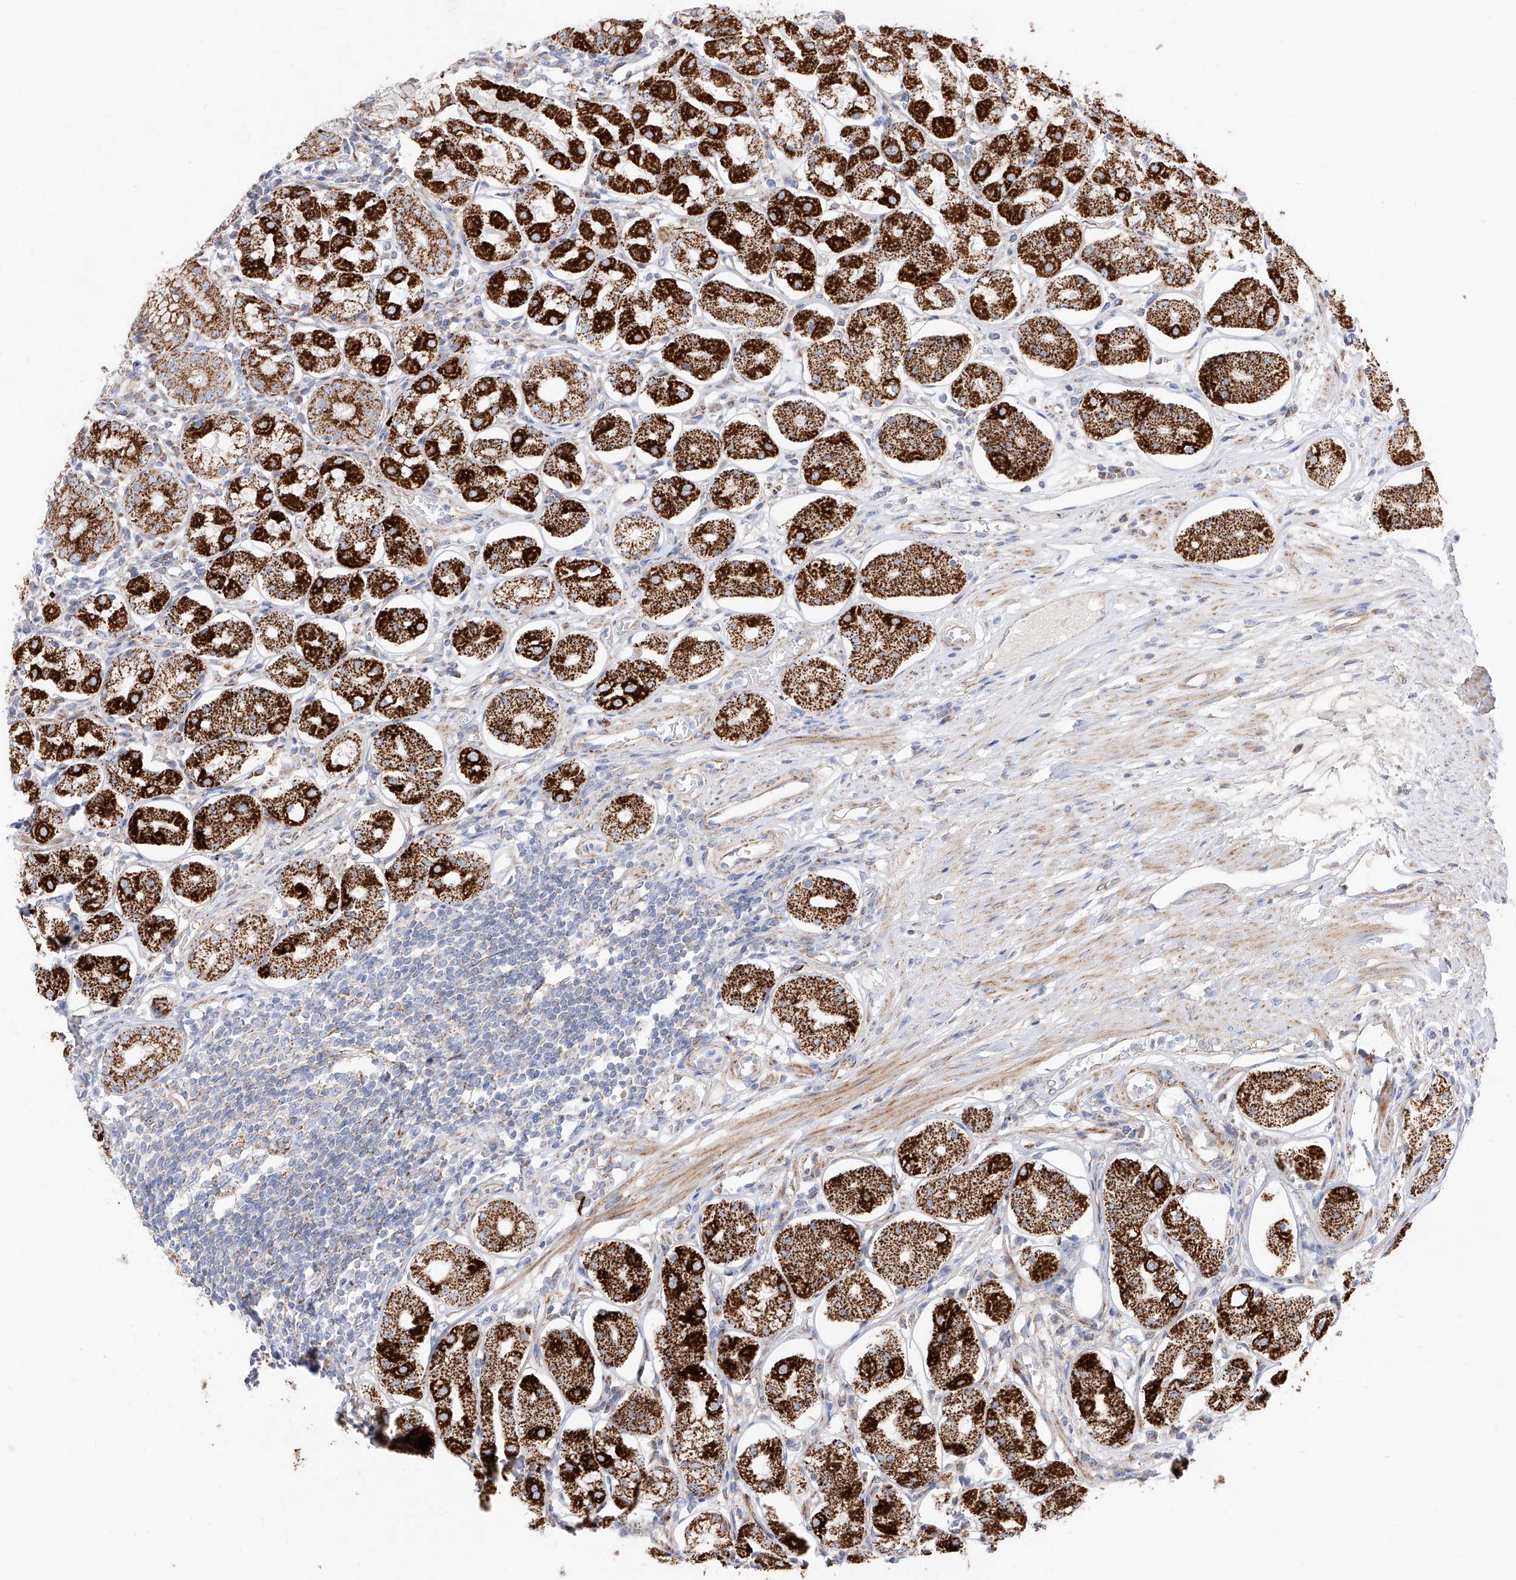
{"staining": {"intensity": "strong", "quantity": ">75%", "location": "cytoplasmic/membranous"}, "tissue": "stomach", "cell_type": "Glandular cells", "image_type": "normal", "snomed": [{"axis": "morphology", "description": "Normal tissue, NOS"}, {"axis": "topography", "description": "Stomach, lower"}], "caption": "Immunohistochemical staining of unremarkable stomach displays high levels of strong cytoplasmic/membranous staining in about >75% of glandular cells. The staining was performed using DAB, with brown indicating positive protein expression. Nuclei are stained blue with hematoxylin.", "gene": "CST9", "patient": {"sex": "female", "age": 56}}